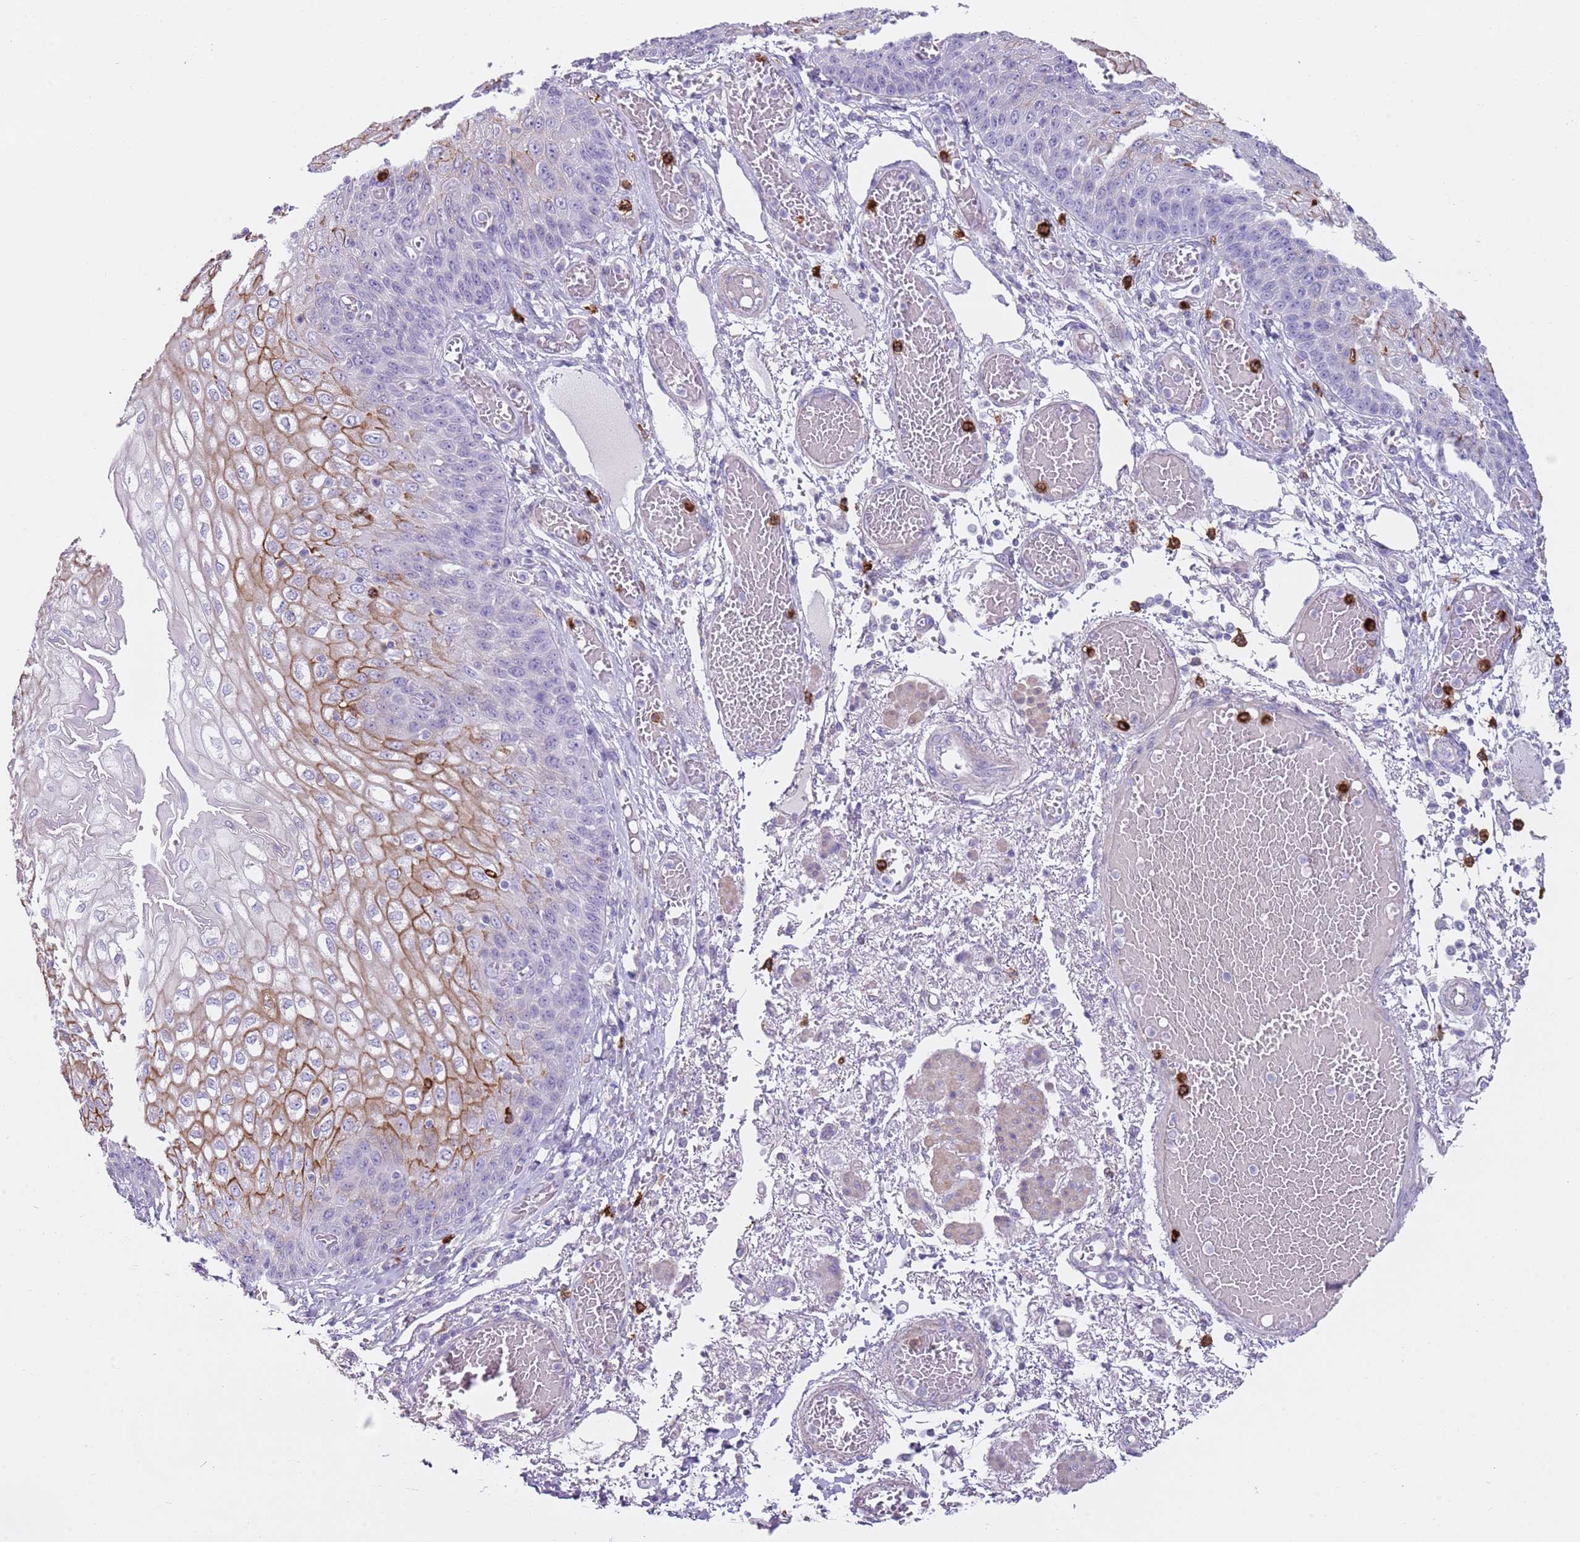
{"staining": {"intensity": "strong", "quantity": "<25%", "location": "cytoplasmic/membranous,nuclear"}, "tissue": "esophagus", "cell_type": "Squamous epithelial cells", "image_type": "normal", "snomed": [{"axis": "morphology", "description": "Normal tissue, NOS"}, {"axis": "topography", "description": "Esophagus"}], "caption": "Immunohistochemistry (IHC) of benign human esophagus displays medium levels of strong cytoplasmic/membranous,nuclear staining in approximately <25% of squamous epithelial cells.", "gene": "CD177", "patient": {"sex": "male", "age": 81}}